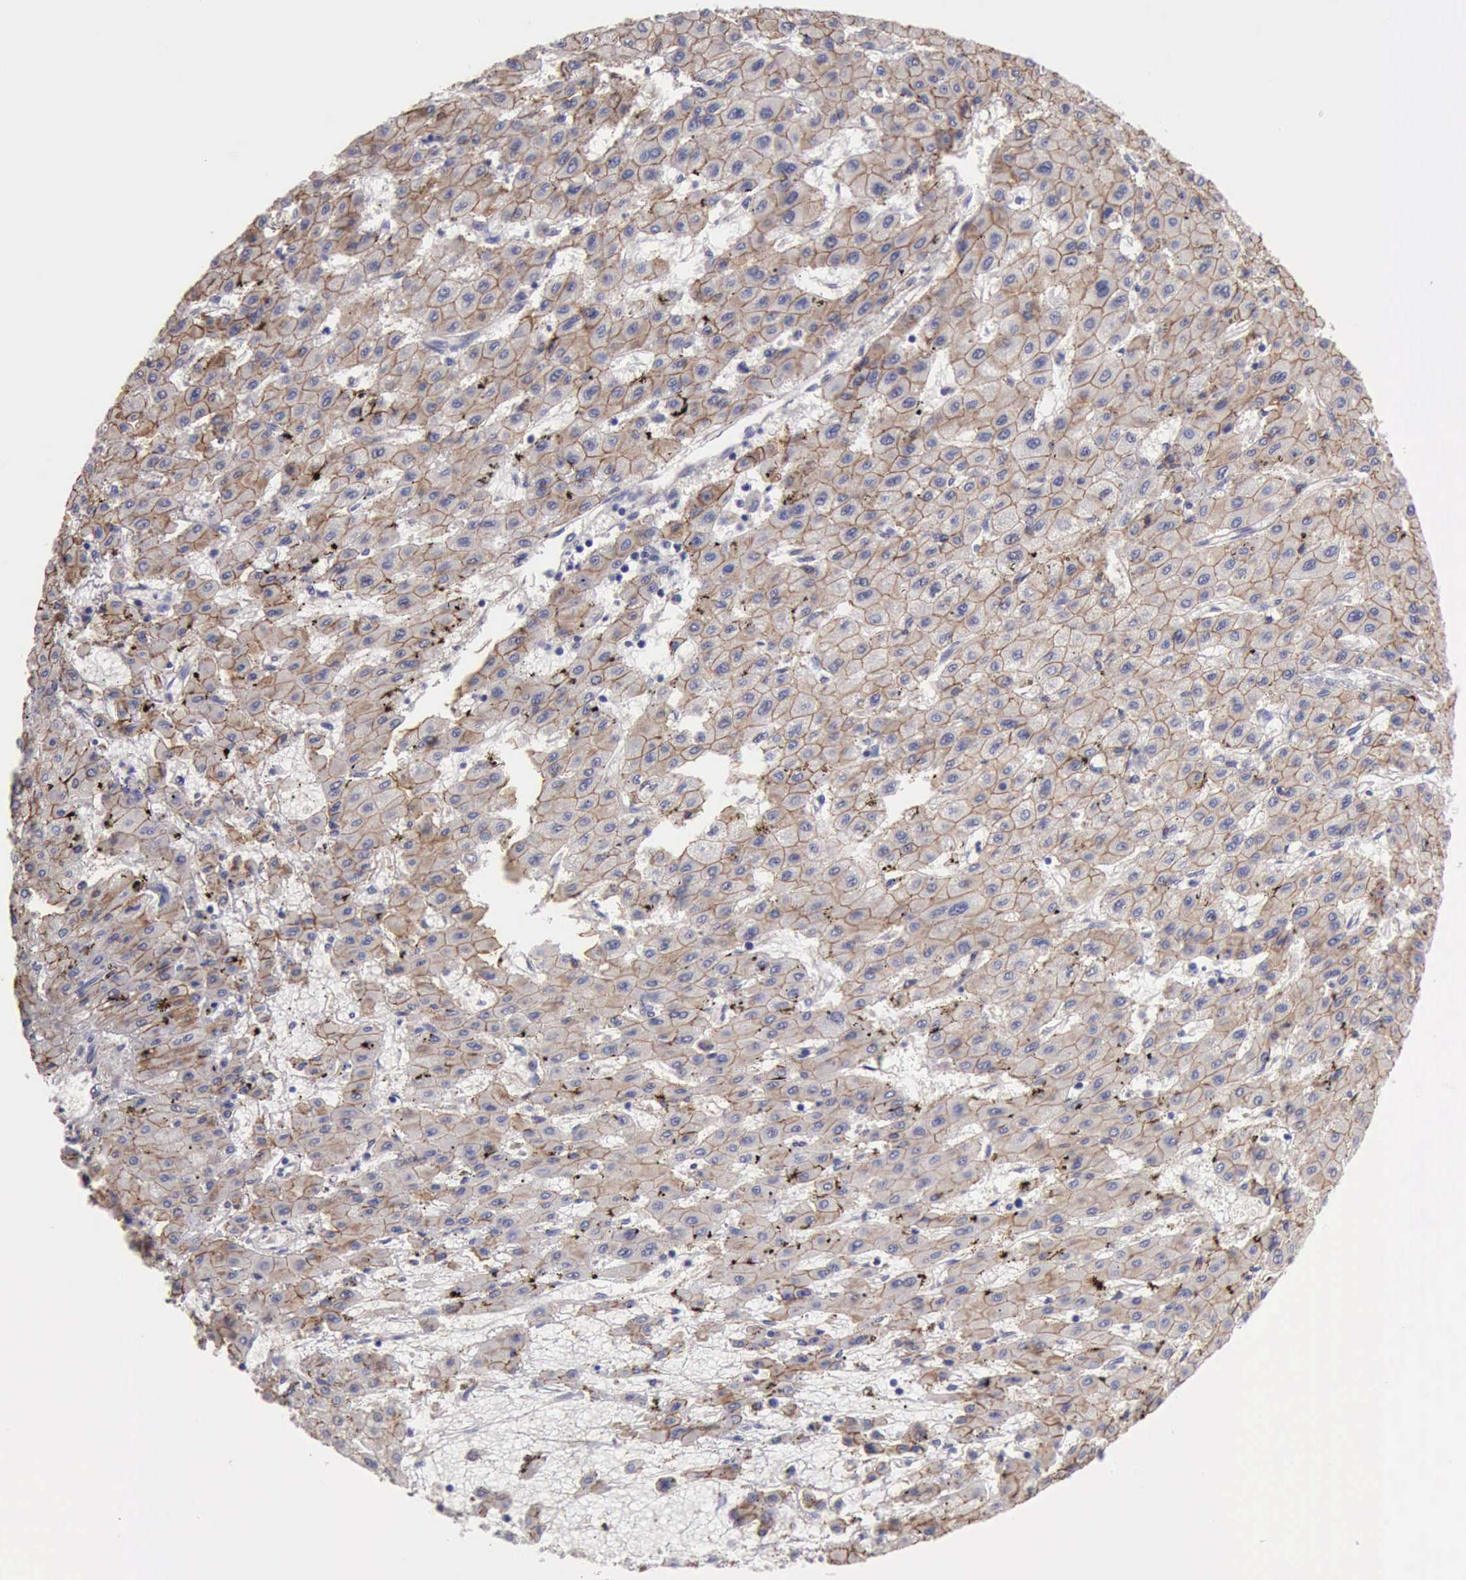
{"staining": {"intensity": "moderate", "quantity": ">75%", "location": "cytoplasmic/membranous"}, "tissue": "liver cancer", "cell_type": "Tumor cells", "image_type": "cancer", "snomed": [{"axis": "morphology", "description": "Carcinoma, Hepatocellular, NOS"}, {"axis": "topography", "description": "Liver"}], "caption": "Immunohistochemistry (IHC) staining of liver hepatocellular carcinoma, which shows medium levels of moderate cytoplasmic/membranous positivity in approximately >75% of tumor cells indicating moderate cytoplasmic/membranous protein positivity. The staining was performed using DAB (brown) for protein detection and nuclei were counterstained in hematoxylin (blue).", "gene": "KCND1", "patient": {"sex": "female", "age": 52}}